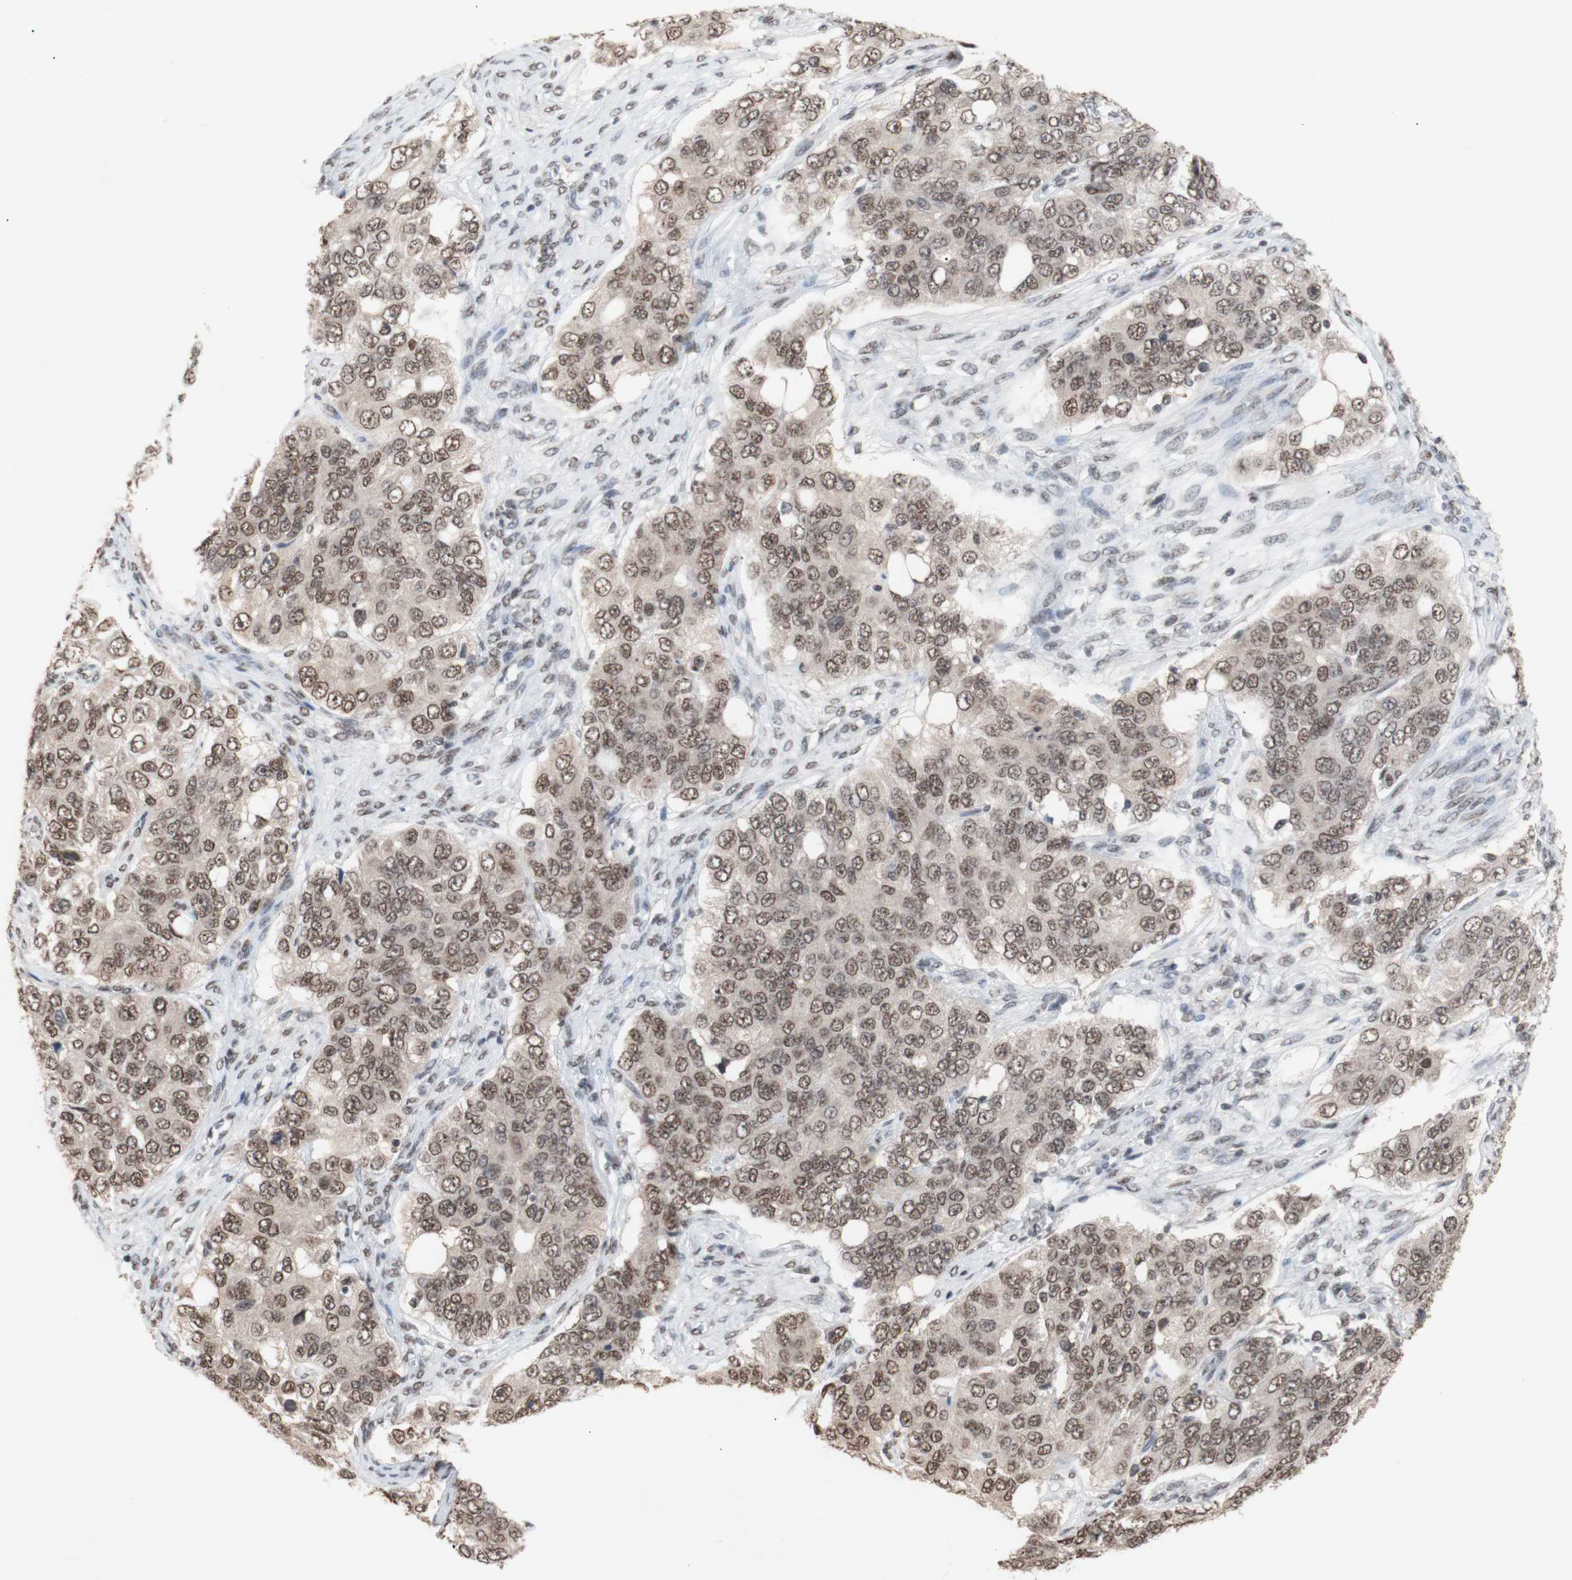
{"staining": {"intensity": "moderate", "quantity": ">75%", "location": "nuclear"}, "tissue": "ovarian cancer", "cell_type": "Tumor cells", "image_type": "cancer", "snomed": [{"axis": "morphology", "description": "Carcinoma, endometroid"}, {"axis": "topography", "description": "Ovary"}], "caption": "High-power microscopy captured an immunohistochemistry (IHC) micrograph of ovarian endometroid carcinoma, revealing moderate nuclear positivity in about >75% of tumor cells. (brown staining indicates protein expression, while blue staining denotes nuclei).", "gene": "SFPQ", "patient": {"sex": "female", "age": 51}}